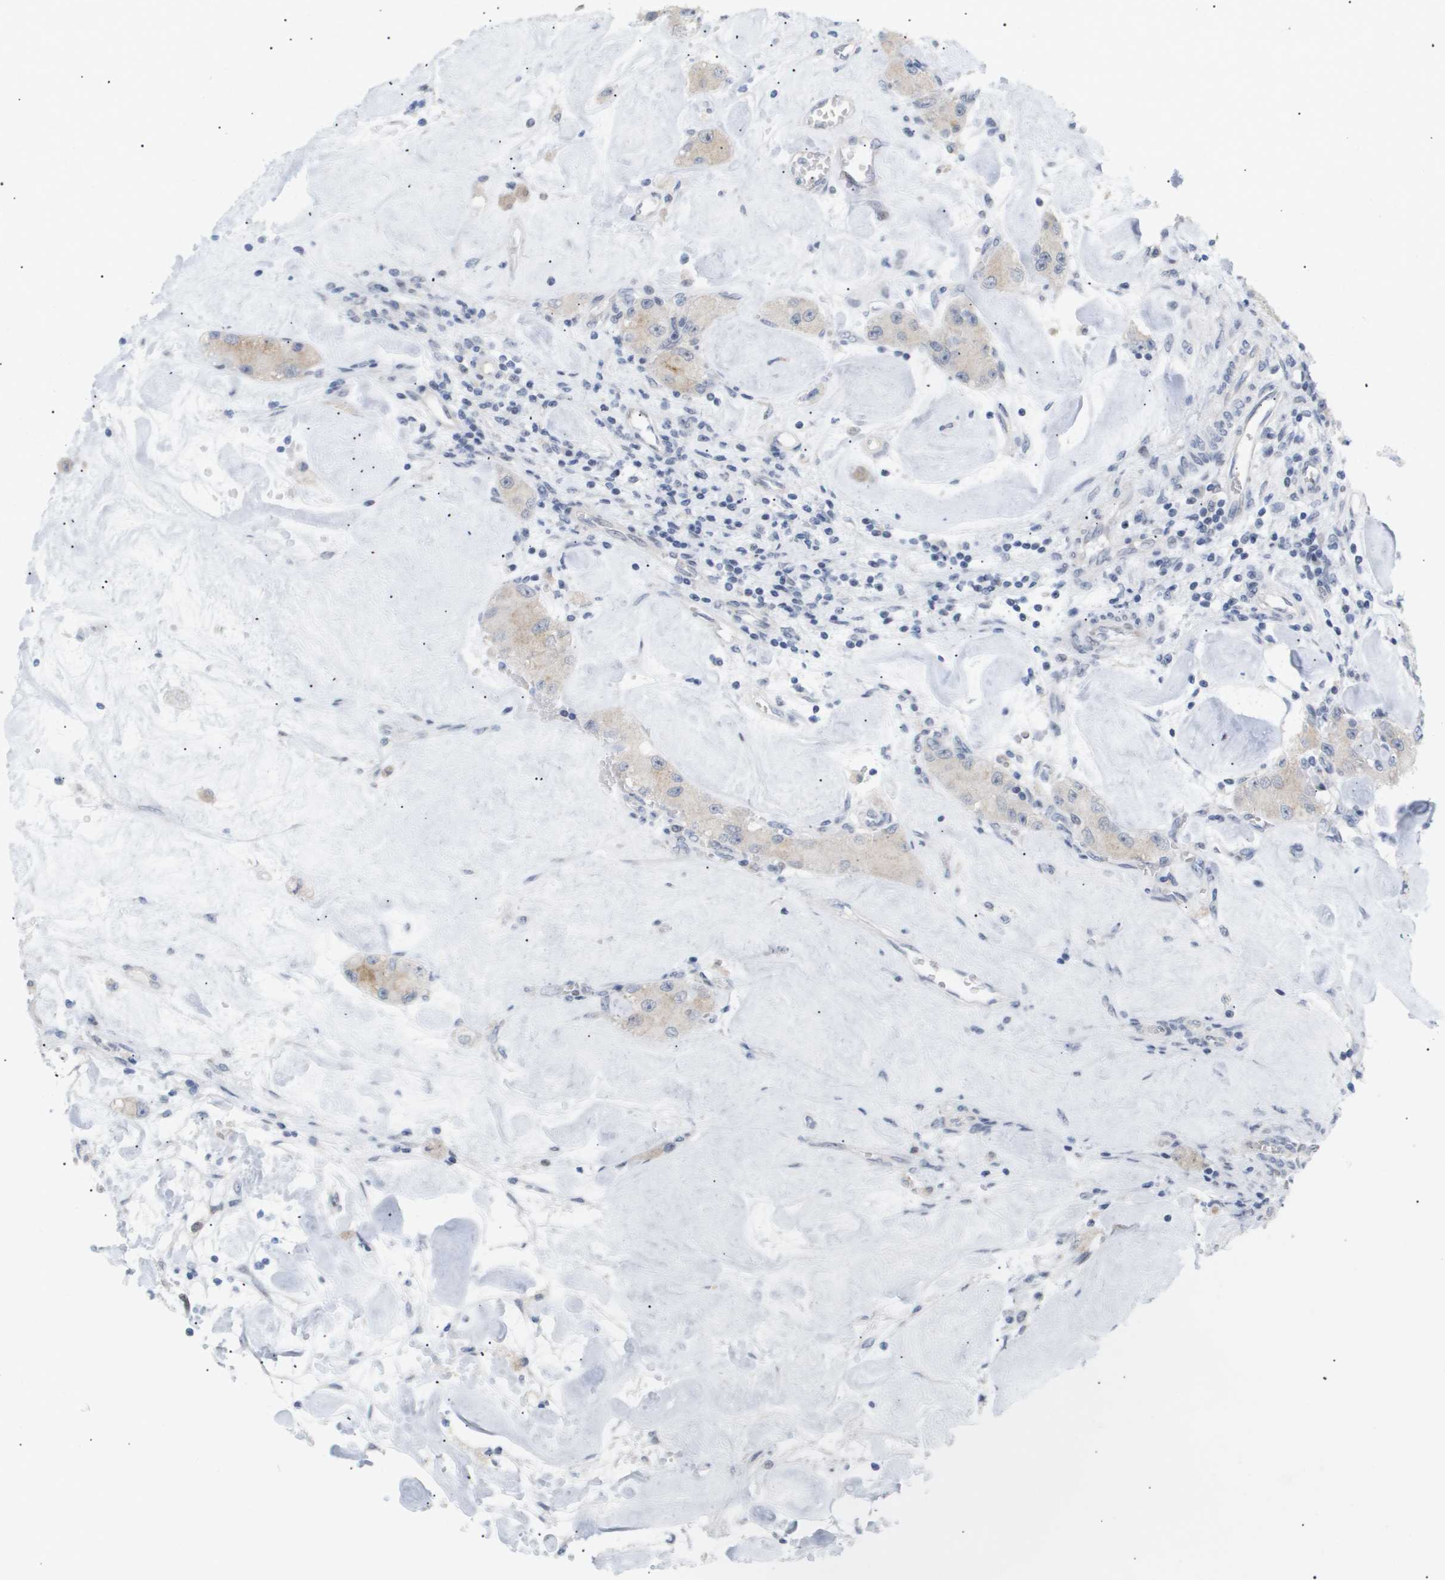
{"staining": {"intensity": "negative", "quantity": "none", "location": "none"}, "tissue": "carcinoid", "cell_type": "Tumor cells", "image_type": "cancer", "snomed": [{"axis": "morphology", "description": "Carcinoid, malignant, NOS"}, {"axis": "topography", "description": "Pancreas"}], "caption": "DAB immunohistochemical staining of carcinoid demonstrates no significant positivity in tumor cells.", "gene": "PPARD", "patient": {"sex": "male", "age": 41}}